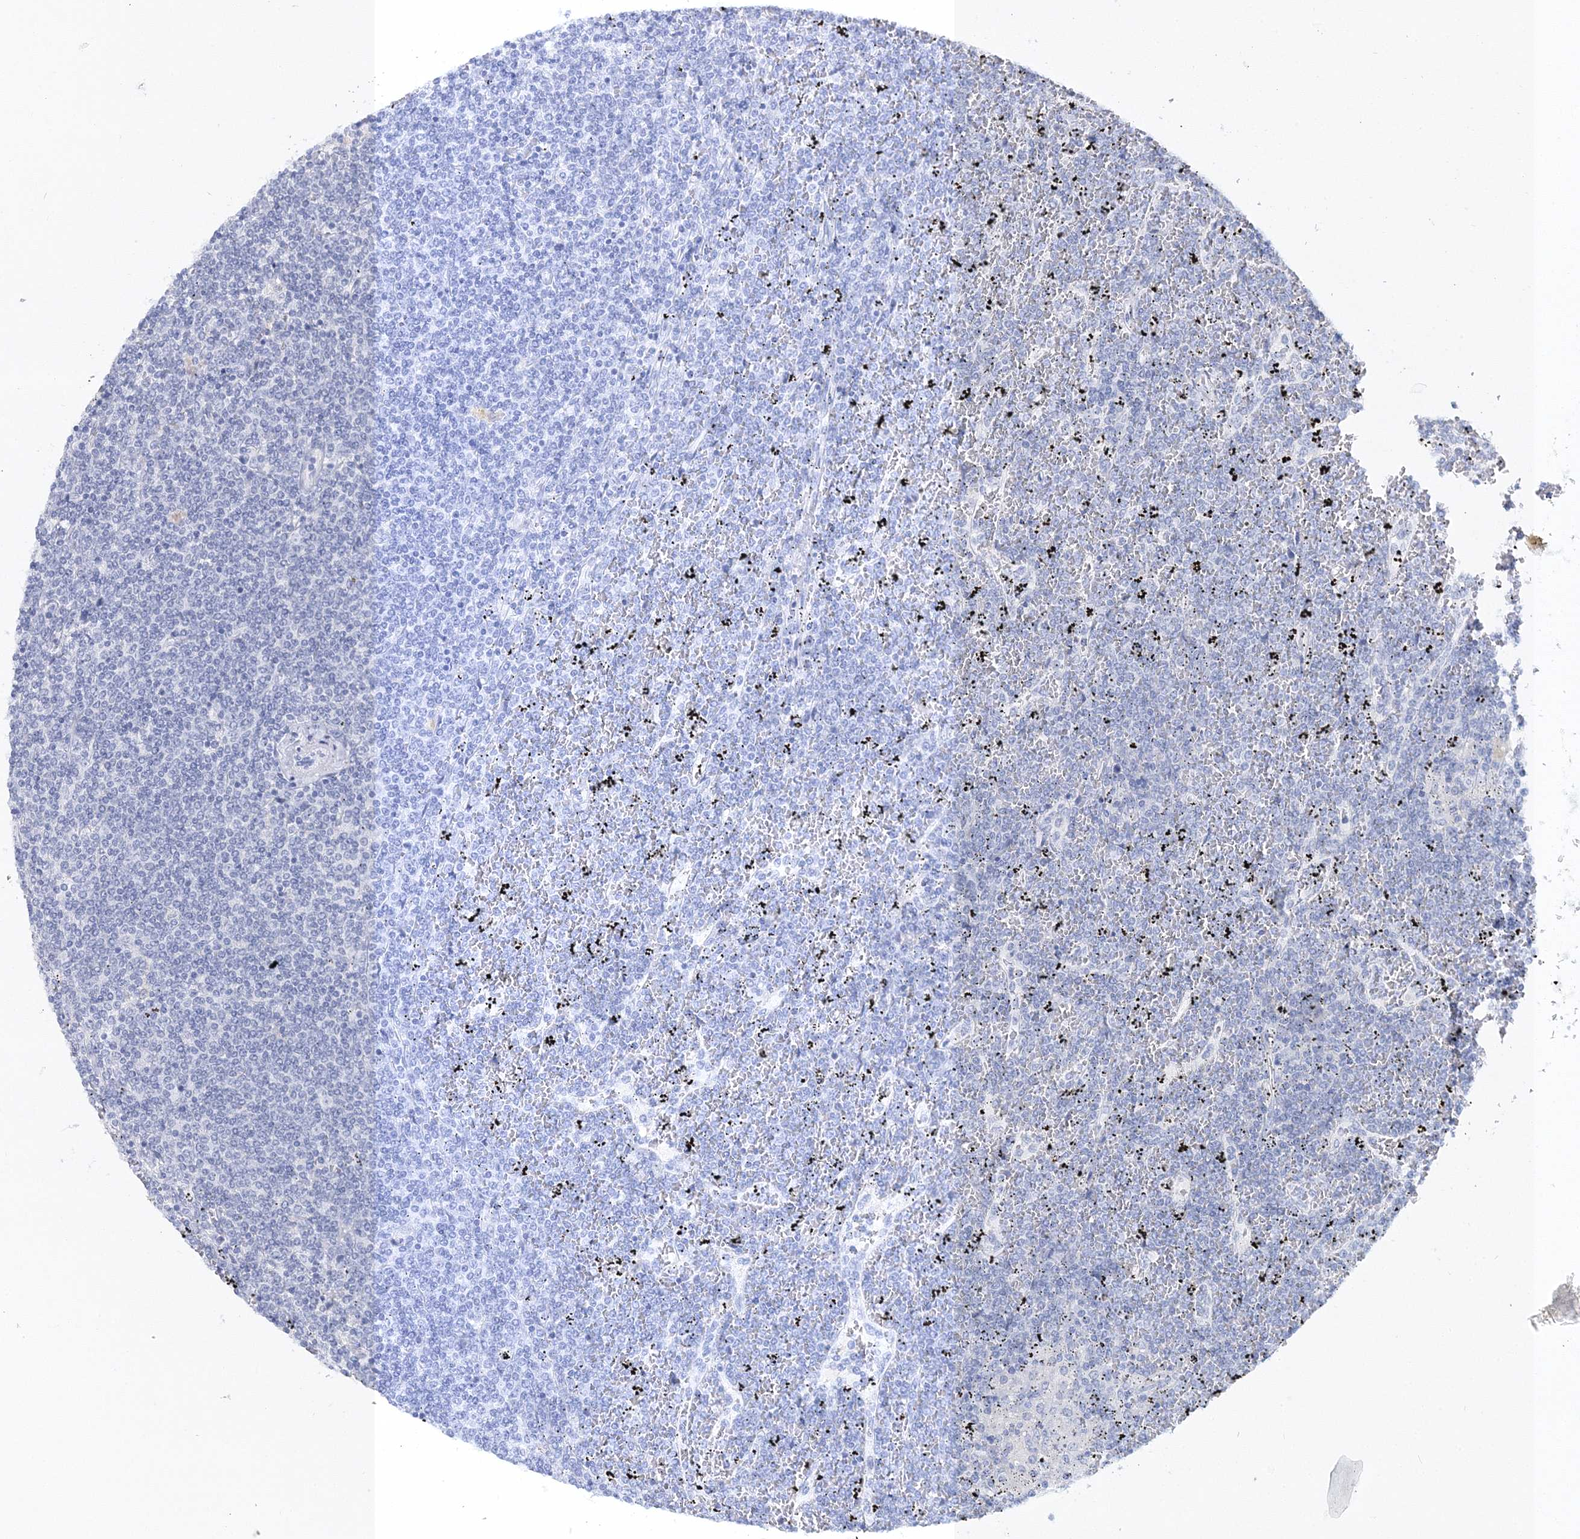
{"staining": {"intensity": "negative", "quantity": "none", "location": "none"}, "tissue": "lymphoma", "cell_type": "Tumor cells", "image_type": "cancer", "snomed": [{"axis": "morphology", "description": "Malignant lymphoma, non-Hodgkin's type, Low grade"}, {"axis": "topography", "description": "Spleen"}], "caption": "Immunohistochemical staining of lymphoma shows no significant positivity in tumor cells. (IHC, brightfield microscopy, high magnification).", "gene": "MYOZ2", "patient": {"sex": "female", "age": 19}}